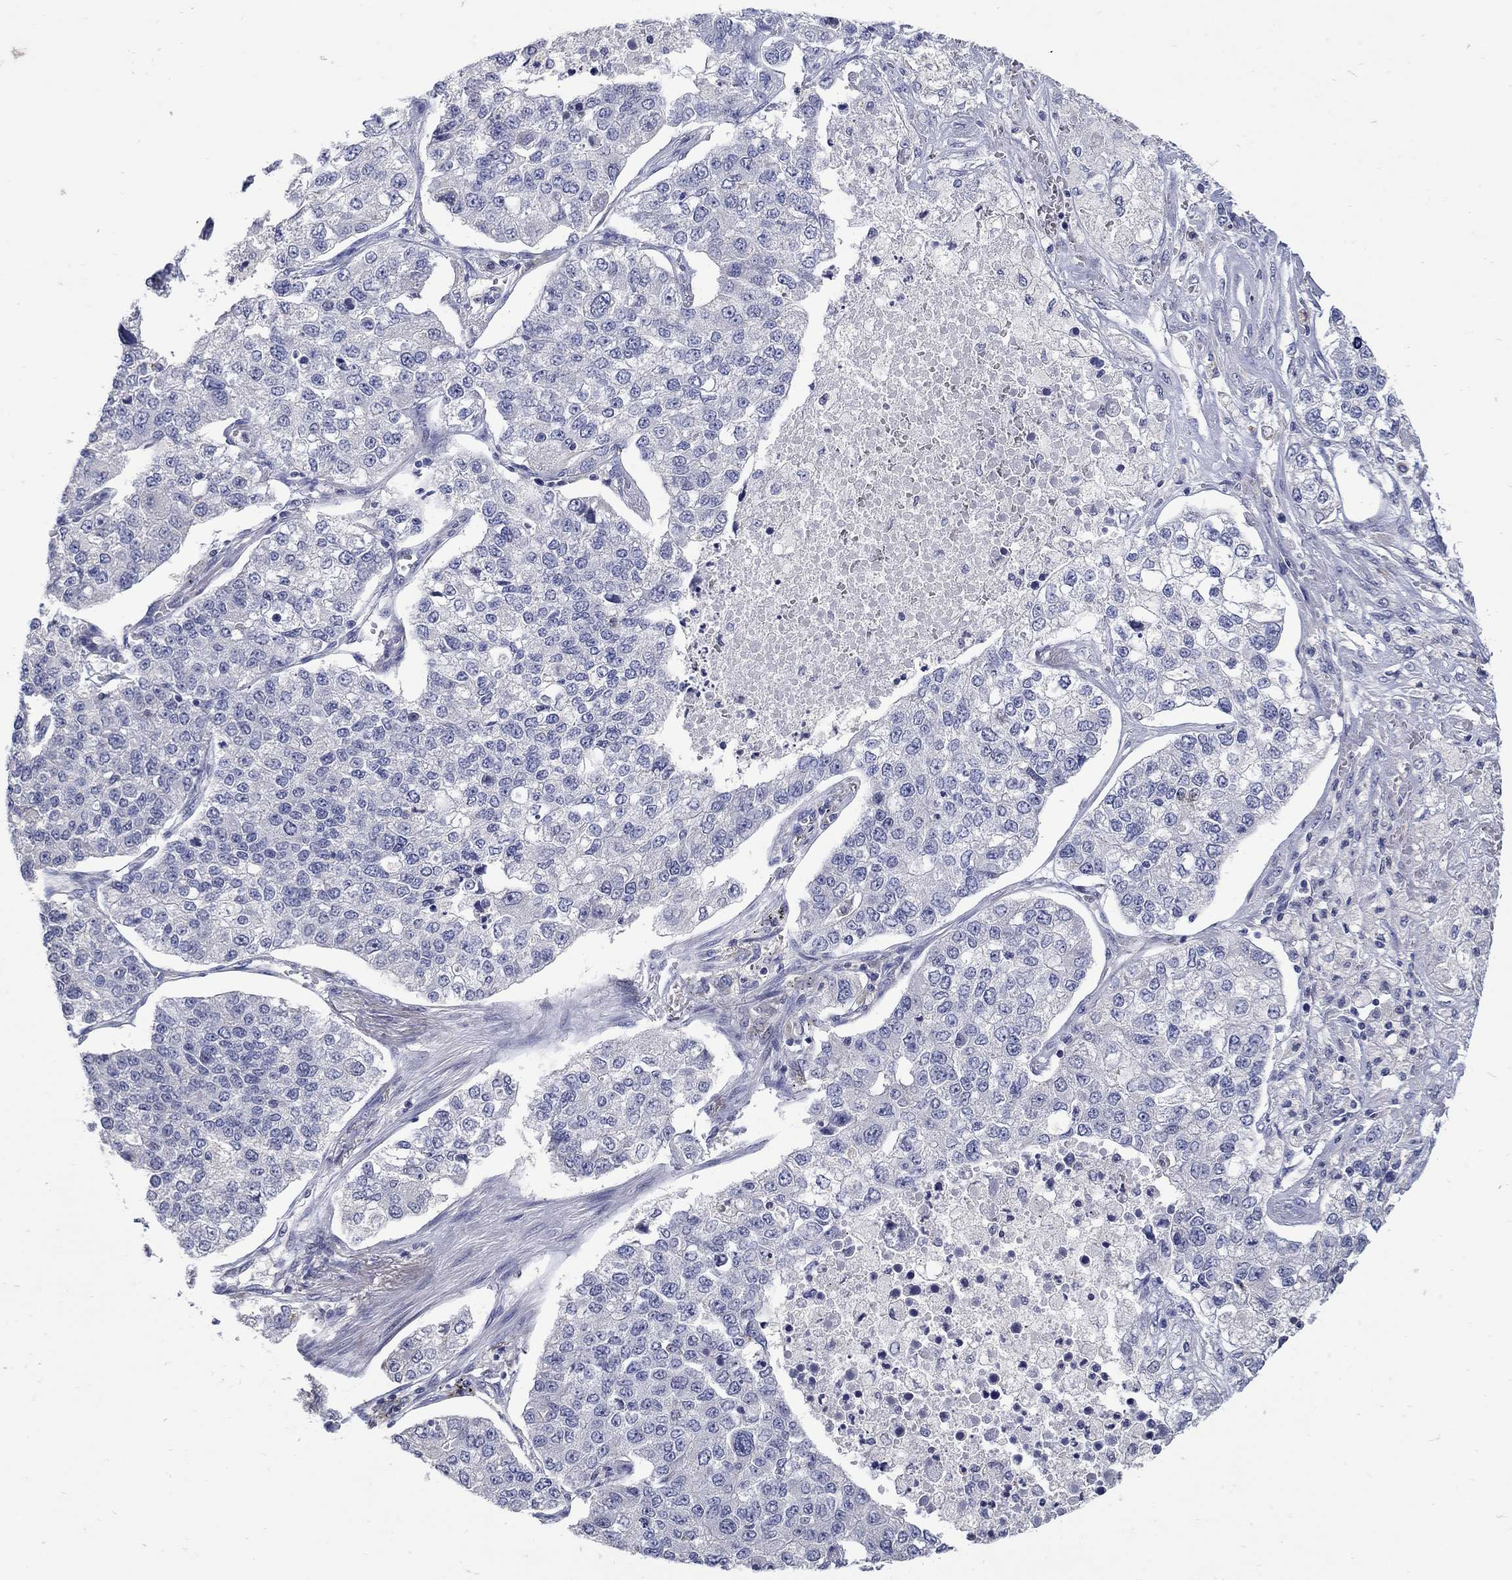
{"staining": {"intensity": "negative", "quantity": "none", "location": "none"}, "tissue": "lung cancer", "cell_type": "Tumor cells", "image_type": "cancer", "snomed": [{"axis": "morphology", "description": "Adenocarcinoma, NOS"}, {"axis": "topography", "description": "Lung"}], "caption": "Lung cancer was stained to show a protein in brown. There is no significant staining in tumor cells. (Stains: DAB (3,3'-diaminobenzidine) IHC with hematoxylin counter stain, Microscopy: brightfield microscopy at high magnification).", "gene": "CETN1", "patient": {"sex": "male", "age": 49}}